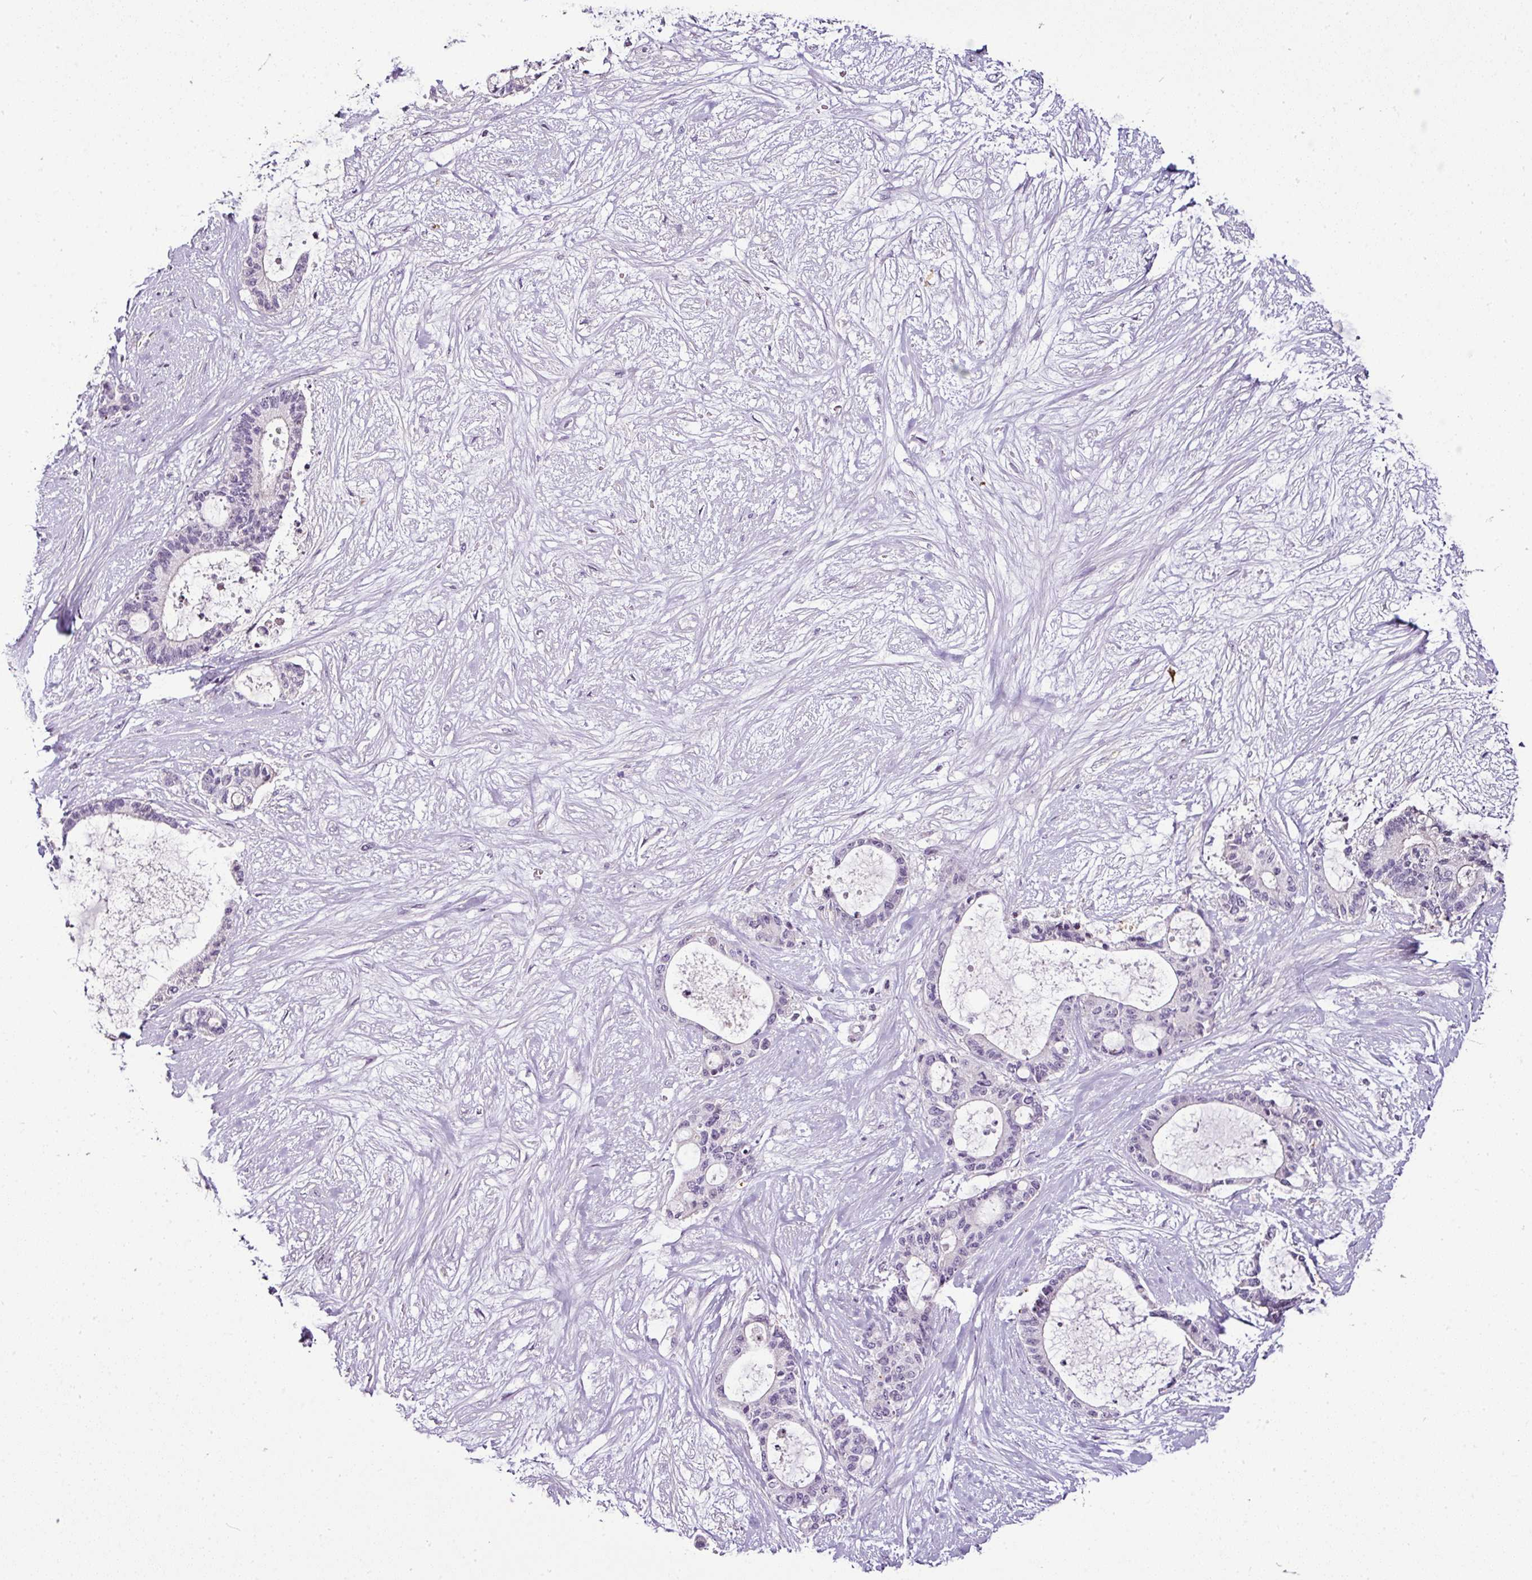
{"staining": {"intensity": "negative", "quantity": "none", "location": "none"}, "tissue": "liver cancer", "cell_type": "Tumor cells", "image_type": "cancer", "snomed": [{"axis": "morphology", "description": "Normal tissue, NOS"}, {"axis": "morphology", "description": "Cholangiocarcinoma"}, {"axis": "topography", "description": "Liver"}, {"axis": "topography", "description": "Peripheral nerve tissue"}], "caption": "An image of cholangiocarcinoma (liver) stained for a protein demonstrates no brown staining in tumor cells.", "gene": "TEX30", "patient": {"sex": "female", "age": 73}}